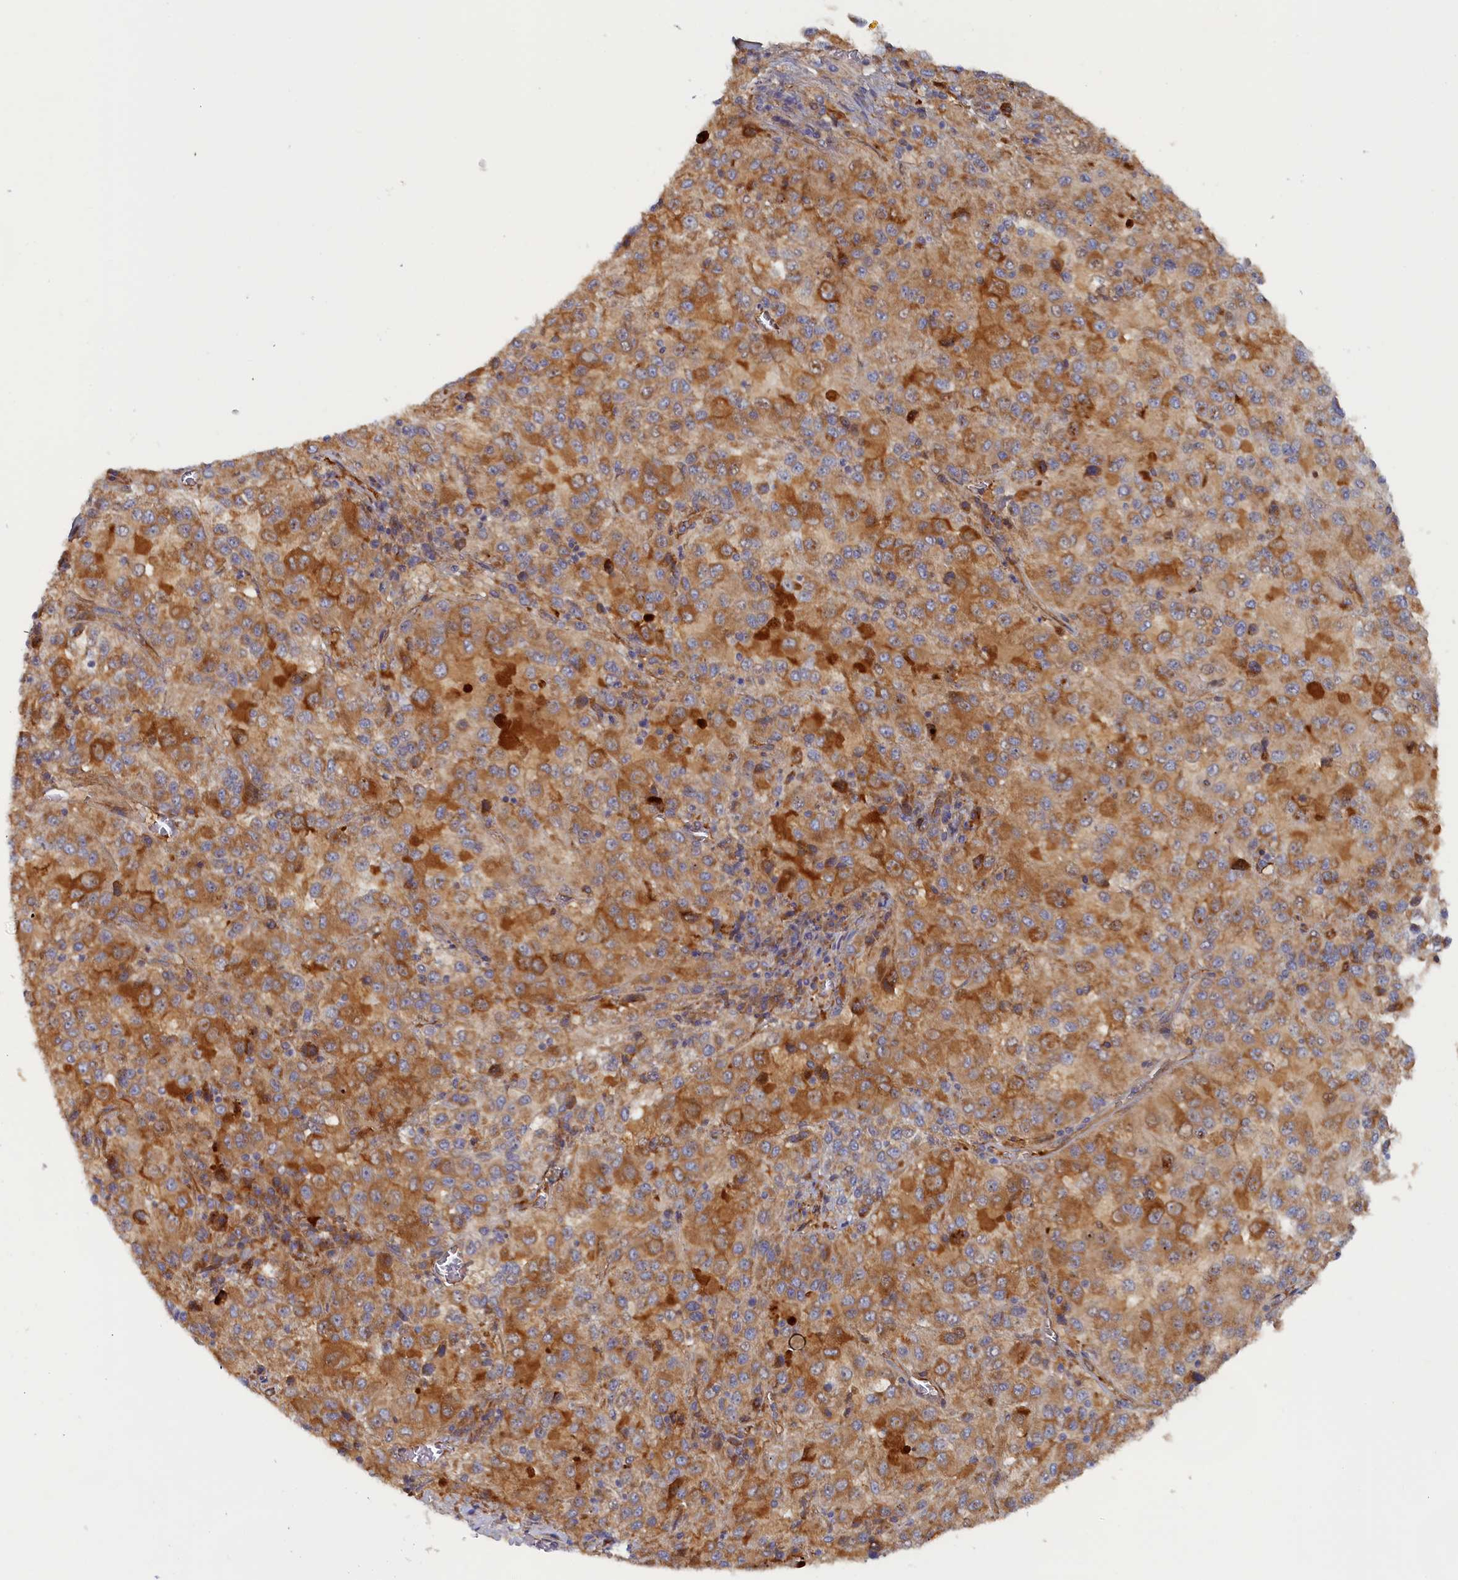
{"staining": {"intensity": "moderate", "quantity": ">75%", "location": "cytoplasmic/membranous"}, "tissue": "melanoma", "cell_type": "Tumor cells", "image_type": "cancer", "snomed": [{"axis": "morphology", "description": "Malignant melanoma, Metastatic site"}, {"axis": "topography", "description": "Lung"}], "caption": "Melanoma stained with a brown dye displays moderate cytoplasmic/membranous positive staining in approximately >75% of tumor cells.", "gene": "TMEM196", "patient": {"sex": "male", "age": 64}}